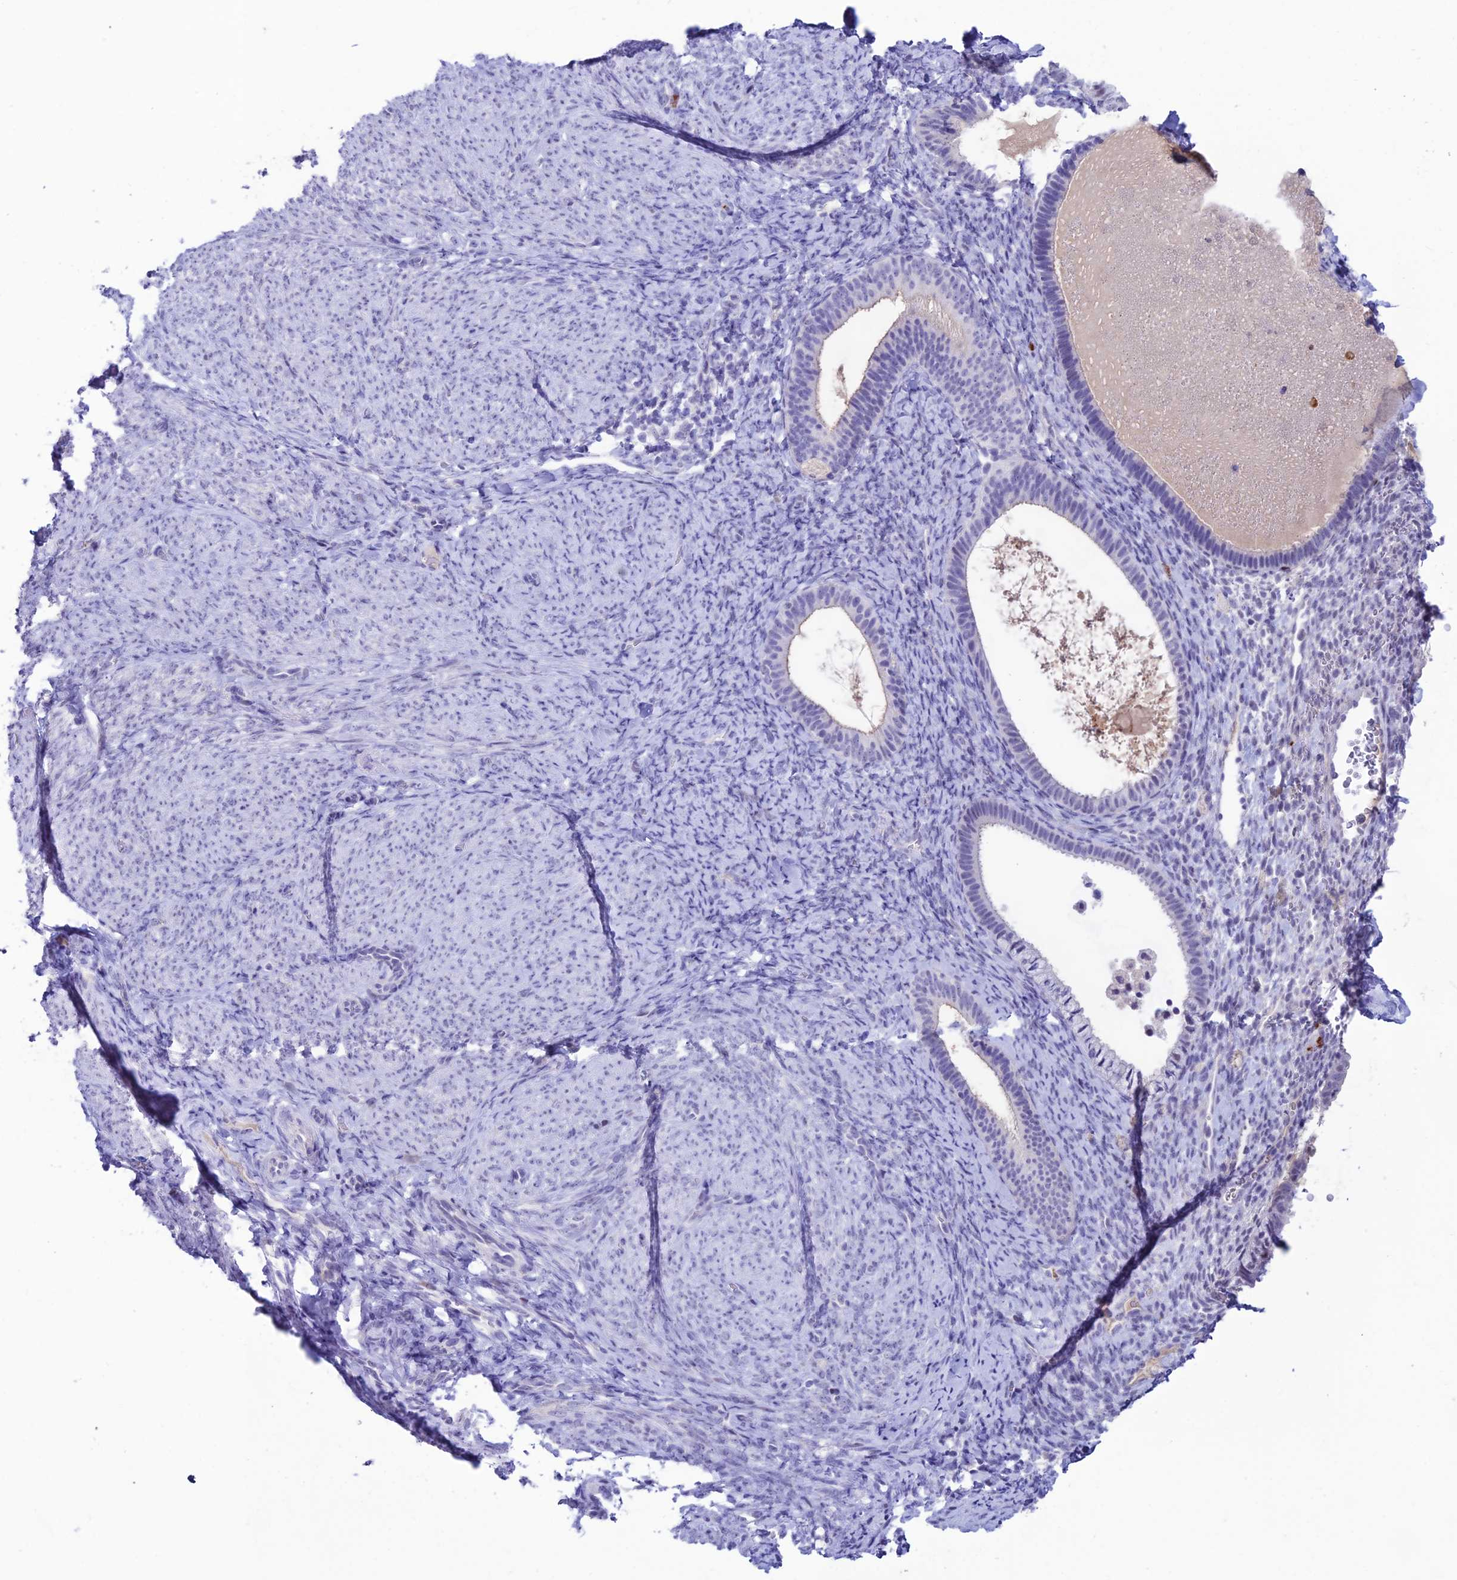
{"staining": {"intensity": "negative", "quantity": "none", "location": "none"}, "tissue": "endometrium", "cell_type": "Cells in endometrial stroma", "image_type": "normal", "snomed": [{"axis": "morphology", "description": "Normal tissue, NOS"}, {"axis": "topography", "description": "Endometrium"}], "caption": "Immunohistochemistry image of unremarkable endometrium: endometrium stained with DAB exhibits no significant protein expression in cells in endometrial stroma.", "gene": "MFSD2B", "patient": {"sex": "female", "age": 65}}